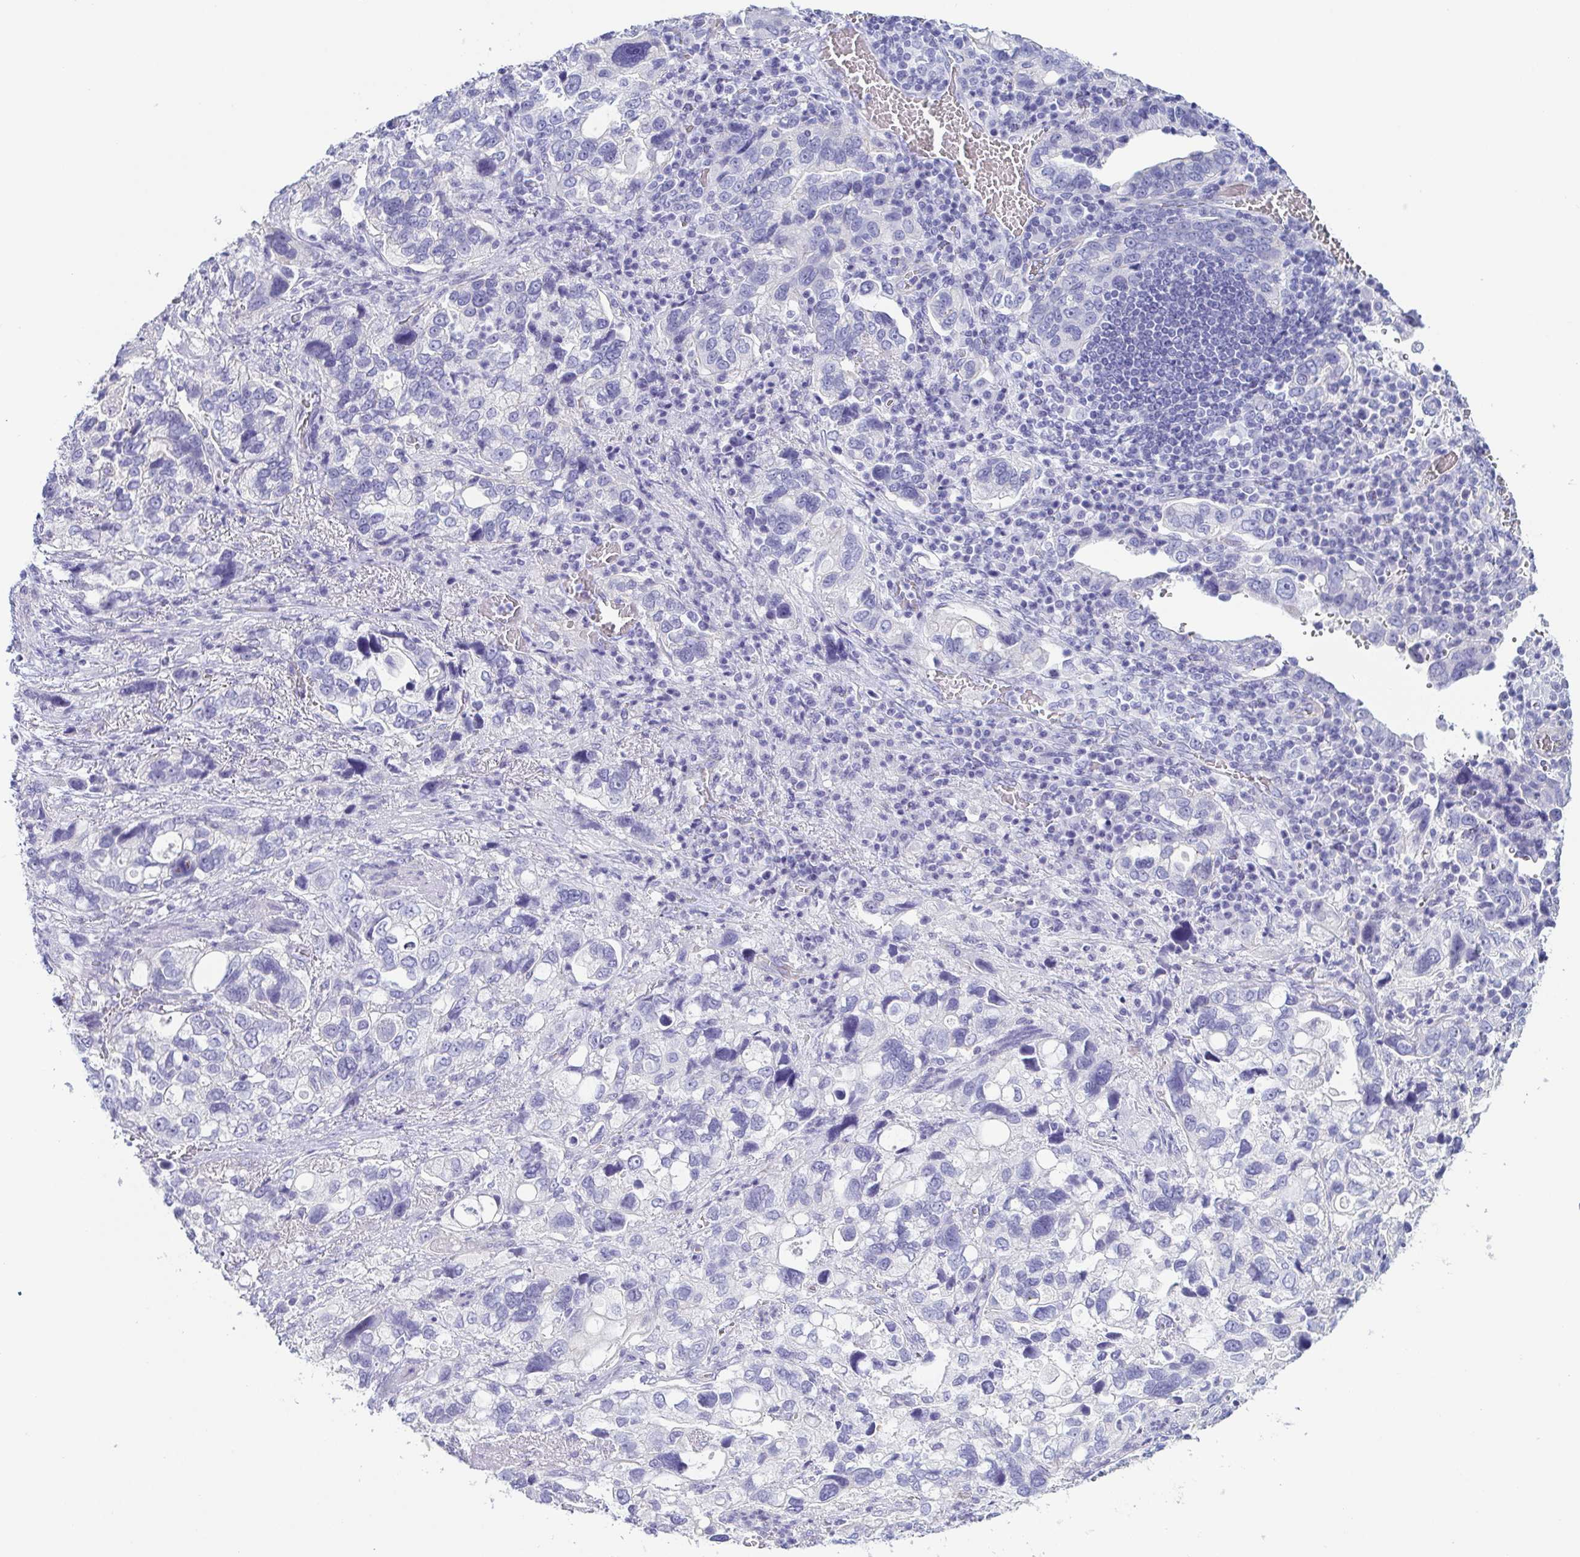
{"staining": {"intensity": "negative", "quantity": "none", "location": "none"}, "tissue": "stomach cancer", "cell_type": "Tumor cells", "image_type": "cancer", "snomed": [{"axis": "morphology", "description": "Adenocarcinoma, NOS"}, {"axis": "topography", "description": "Stomach, upper"}], "caption": "A micrograph of stomach cancer stained for a protein demonstrates no brown staining in tumor cells.", "gene": "PRR4", "patient": {"sex": "female", "age": 81}}